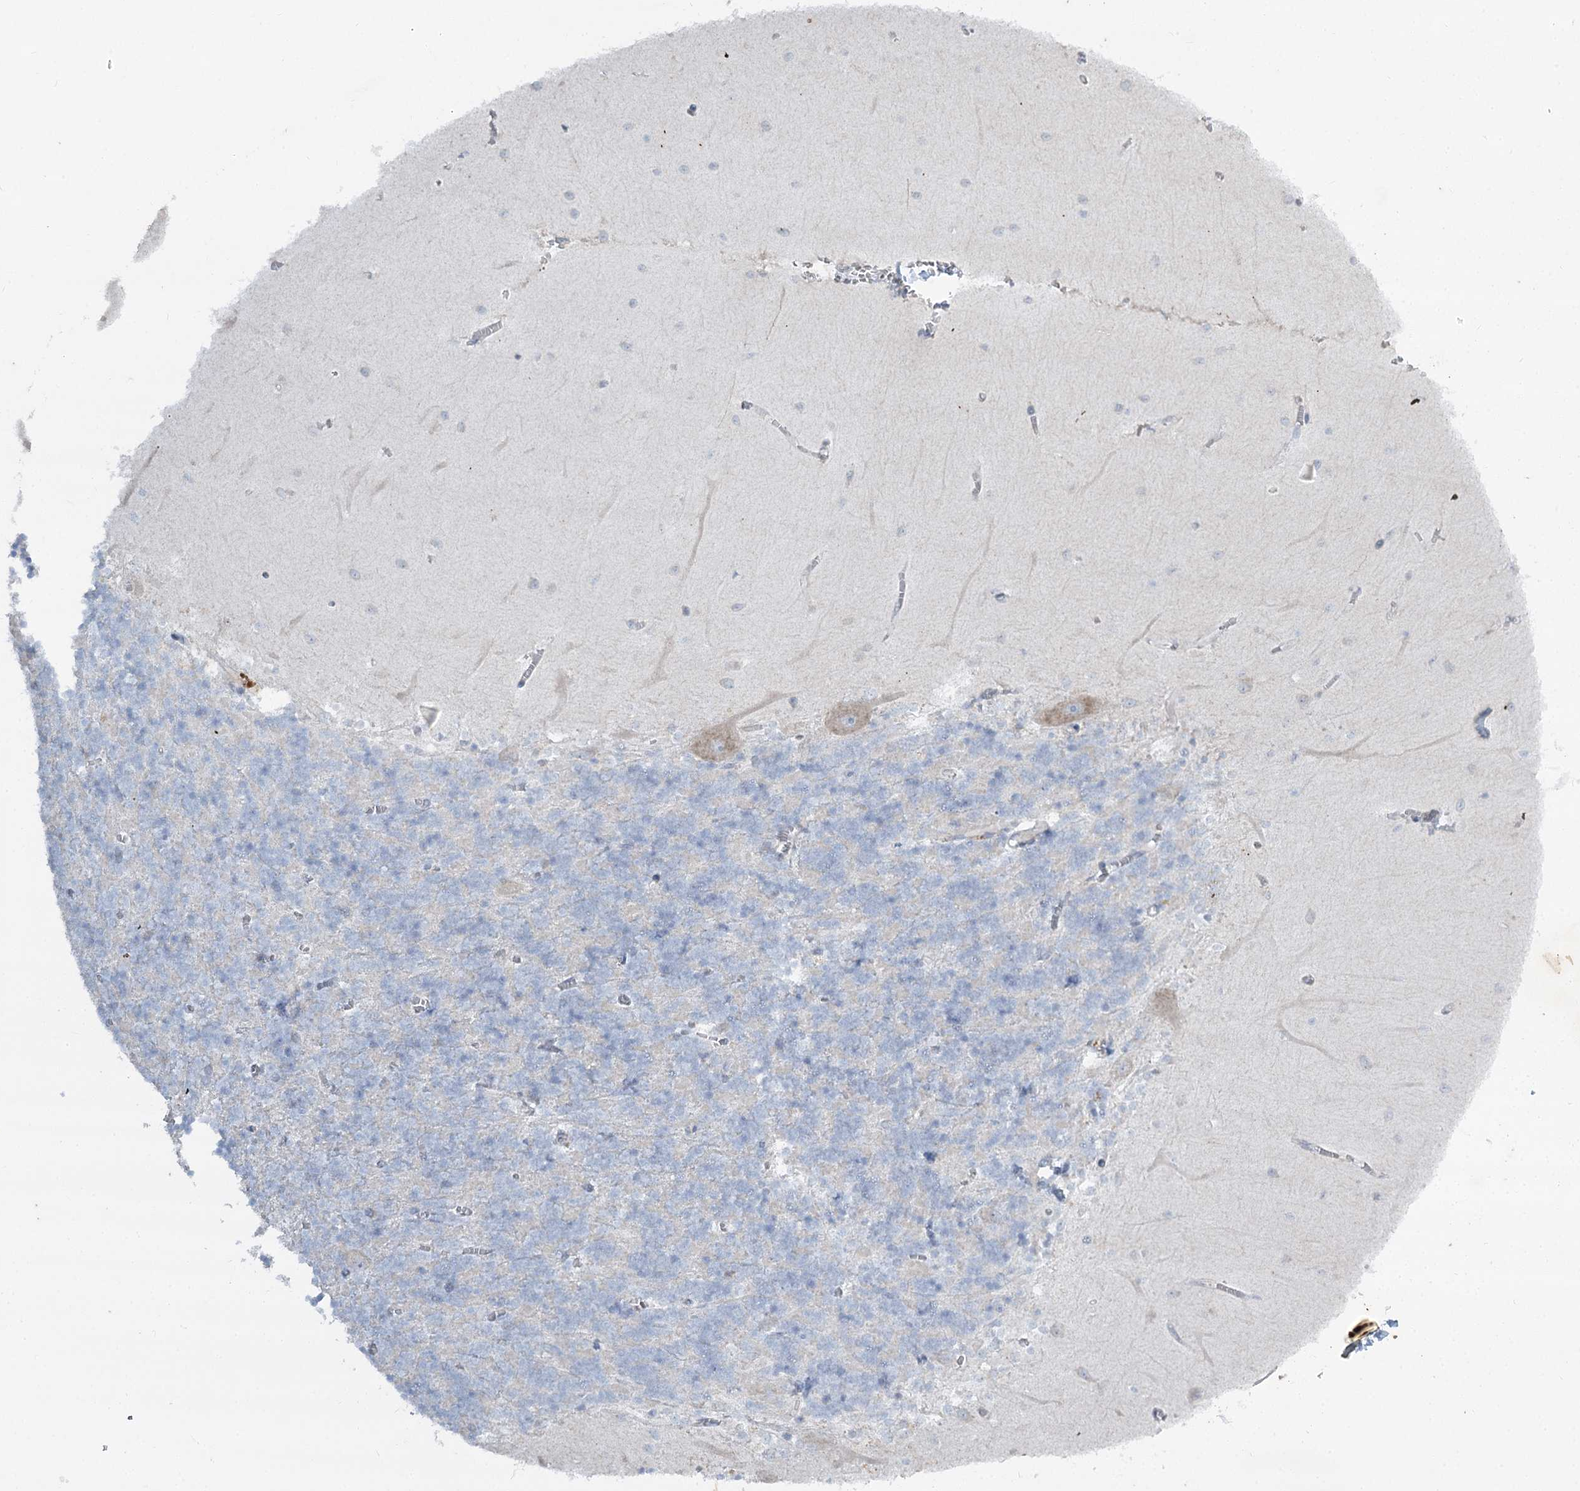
{"staining": {"intensity": "negative", "quantity": "none", "location": "none"}, "tissue": "cerebellum", "cell_type": "Cells in granular layer", "image_type": "normal", "snomed": [{"axis": "morphology", "description": "Normal tissue, NOS"}, {"axis": "topography", "description": "Cerebellum"}], "caption": "A high-resolution histopathology image shows immunohistochemistry staining of benign cerebellum, which shows no significant positivity in cells in granular layer.", "gene": "ABITRAM", "patient": {"sex": "male", "age": 37}}